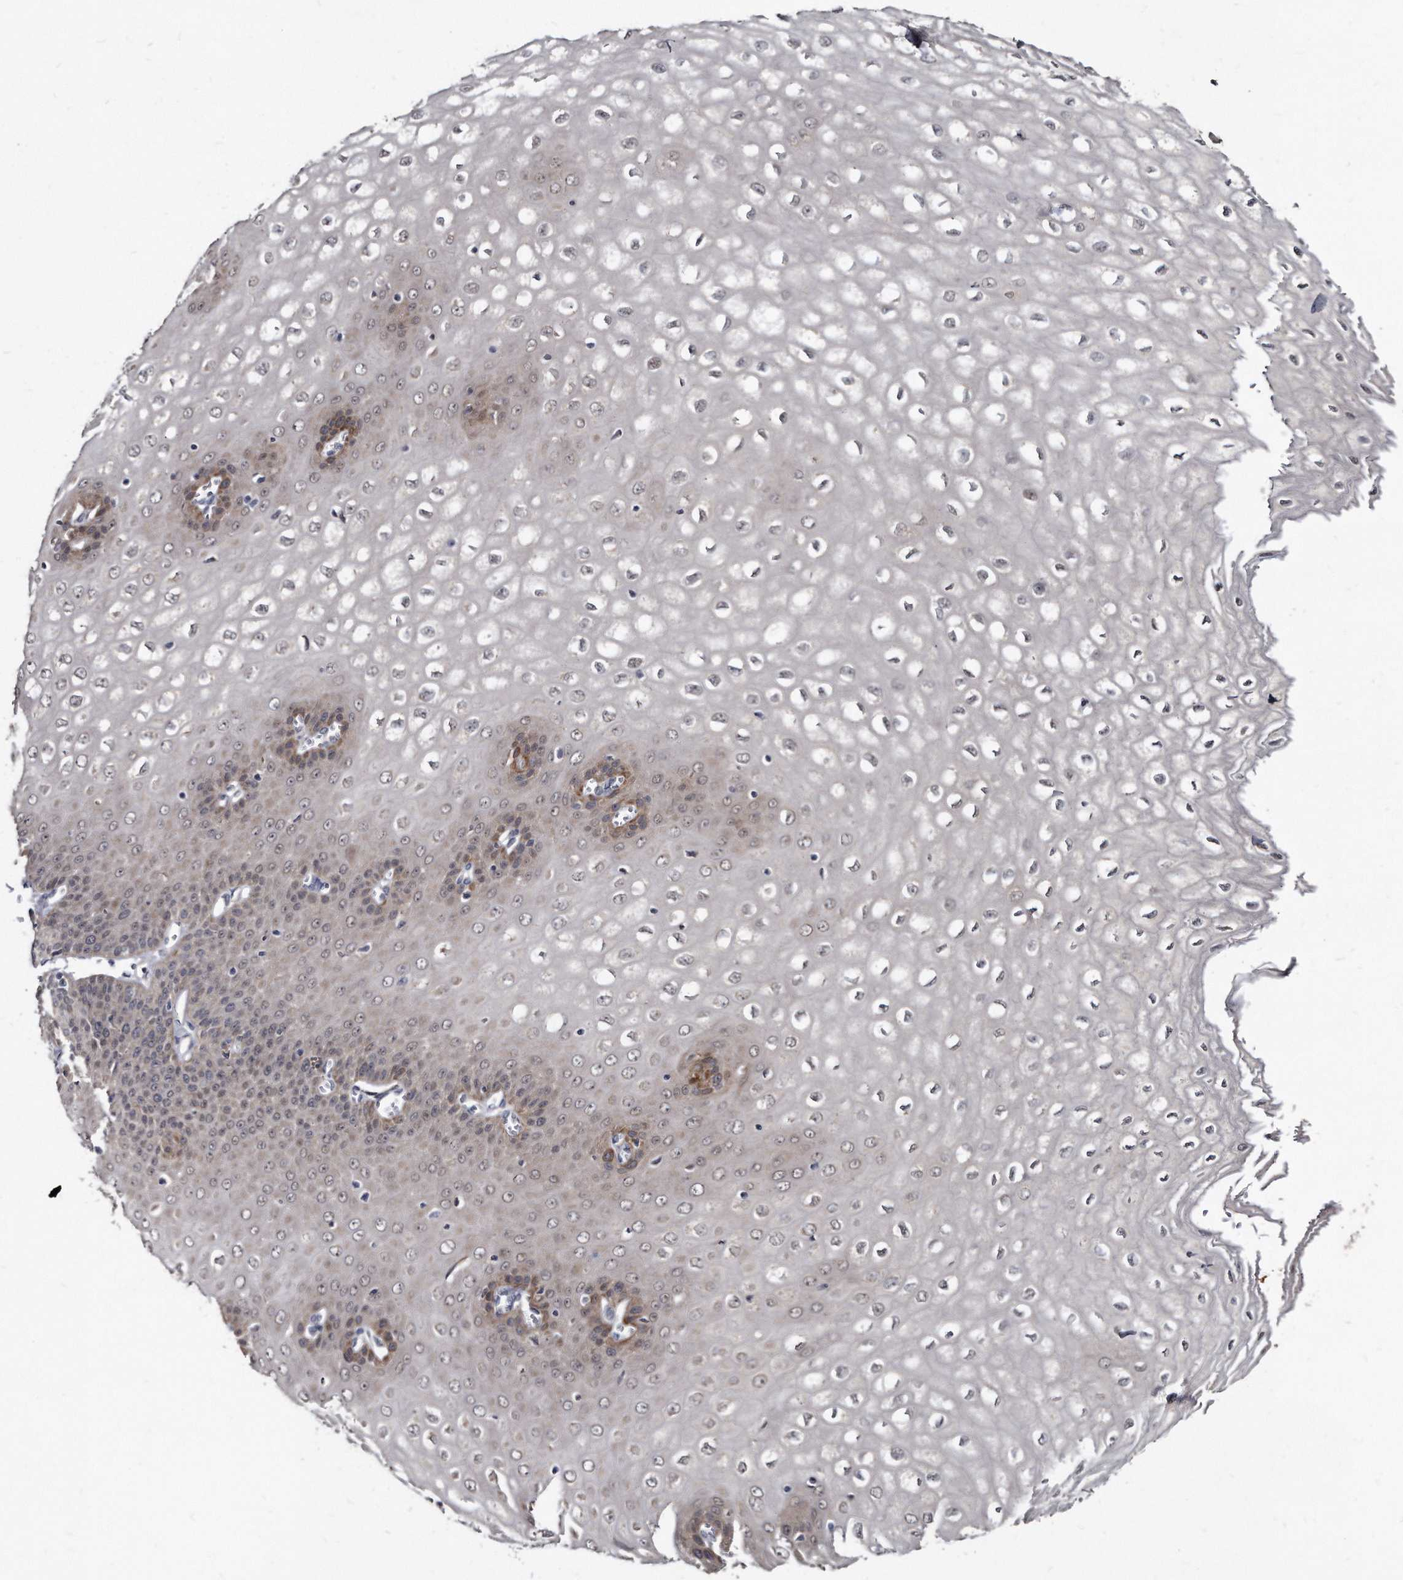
{"staining": {"intensity": "moderate", "quantity": "25%-75%", "location": "cytoplasmic/membranous"}, "tissue": "esophagus", "cell_type": "Squamous epithelial cells", "image_type": "normal", "snomed": [{"axis": "morphology", "description": "Normal tissue, NOS"}, {"axis": "topography", "description": "Esophagus"}], "caption": "Moderate cytoplasmic/membranous positivity is present in about 25%-75% of squamous epithelial cells in benign esophagus. Using DAB (brown) and hematoxylin (blue) stains, captured at high magnification using brightfield microscopy.", "gene": "KLHDC3", "patient": {"sex": "male", "age": 60}}